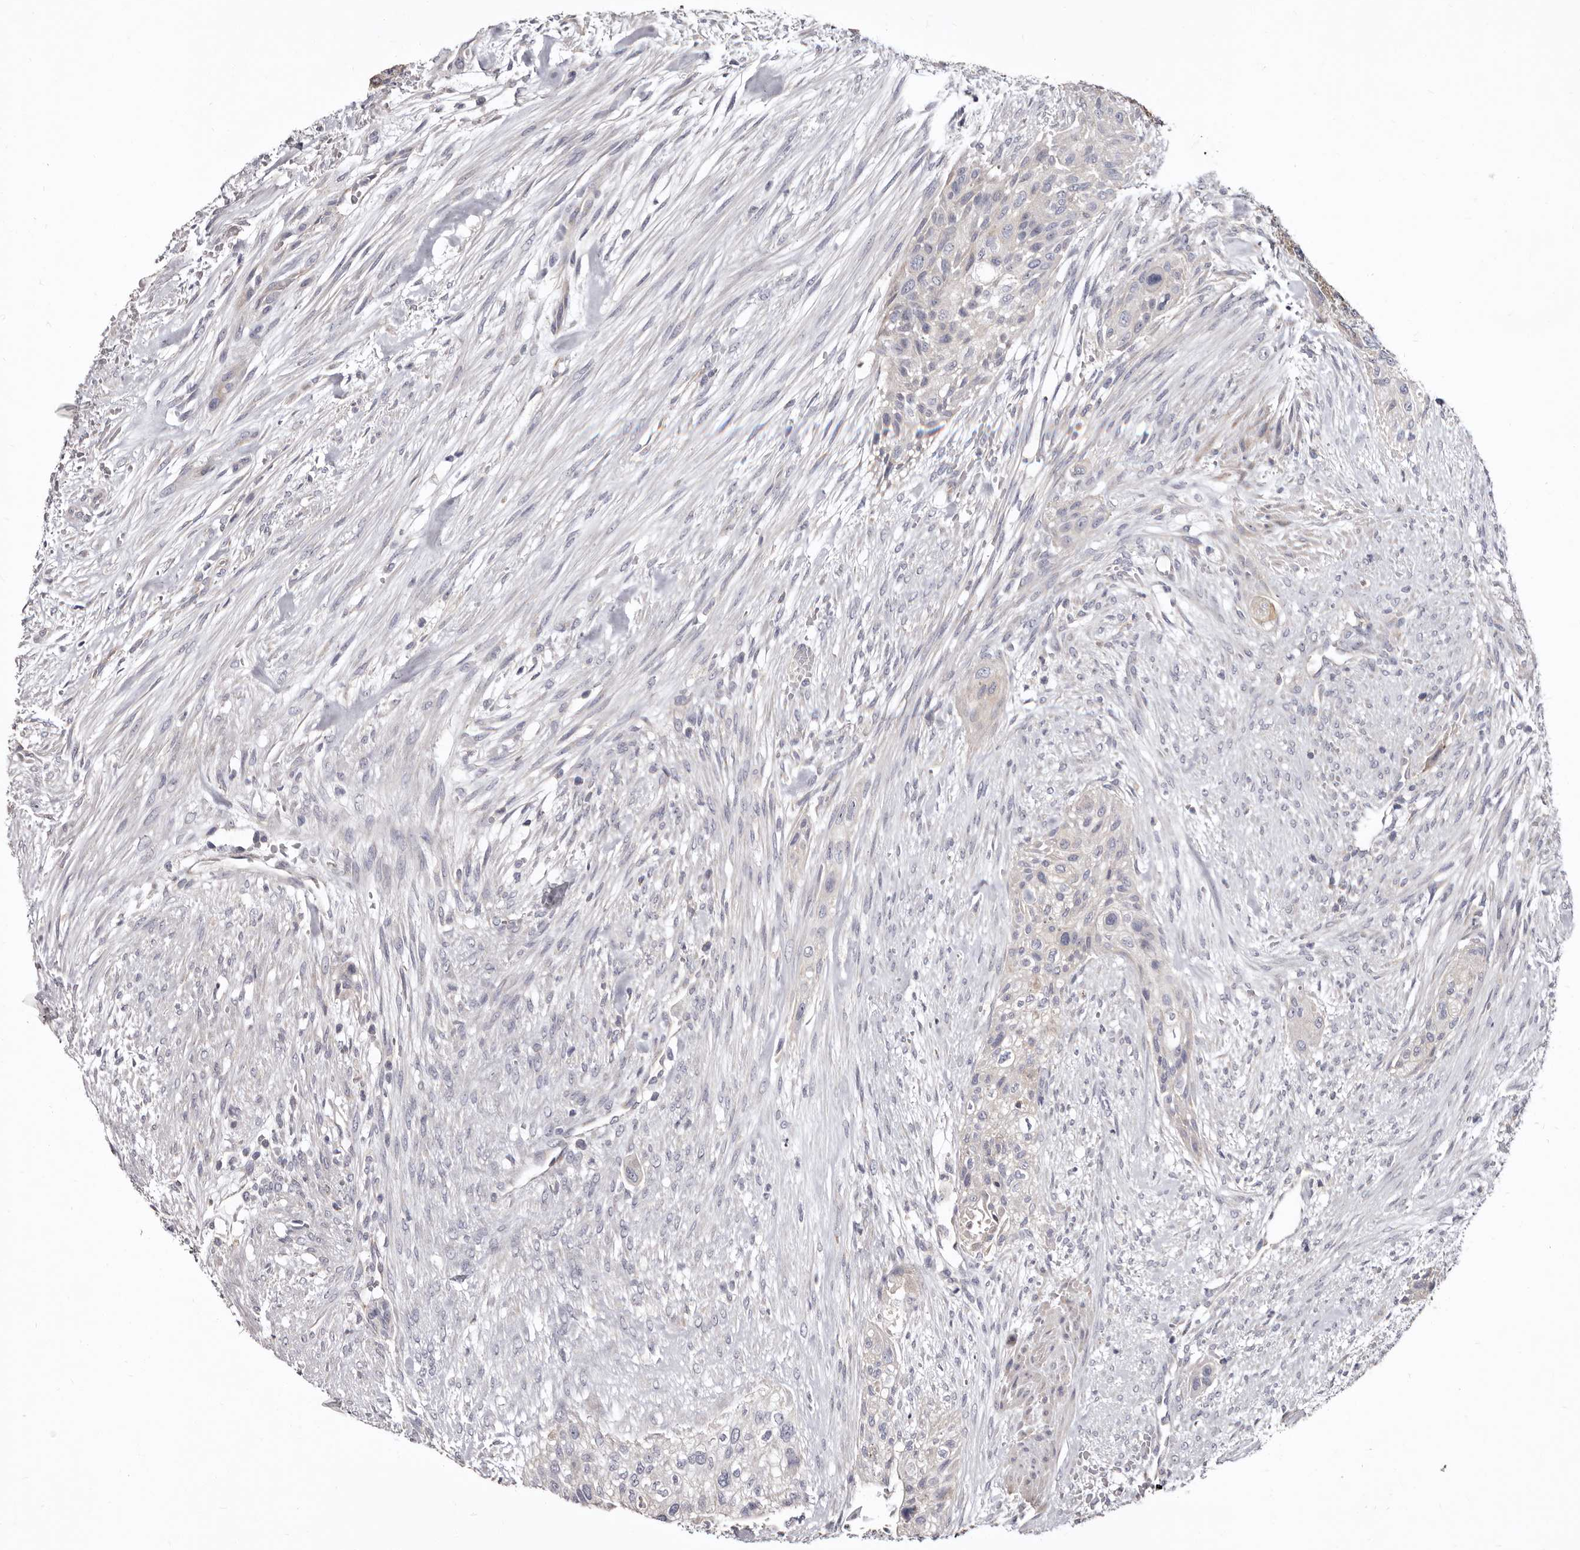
{"staining": {"intensity": "weak", "quantity": ">75%", "location": "cytoplasmic/membranous"}, "tissue": "urothelial cancer", "cell_type": "Tumor cells", "image_type": "cancer", "snomed": [{"axis": "morphology", "description": "Urothelial carcinoma, High grade"}, {"axis": "topography", "description": "Urinary bladder"}], "caption": "There is low levels of weak cytoplasmic/membranous staining in tumor cells of urothelial cancer, as demonstrated by immunohistochemical staining (brown color).", "gene": "FMO2", "patient": {"sex": "male", "age": 35}}